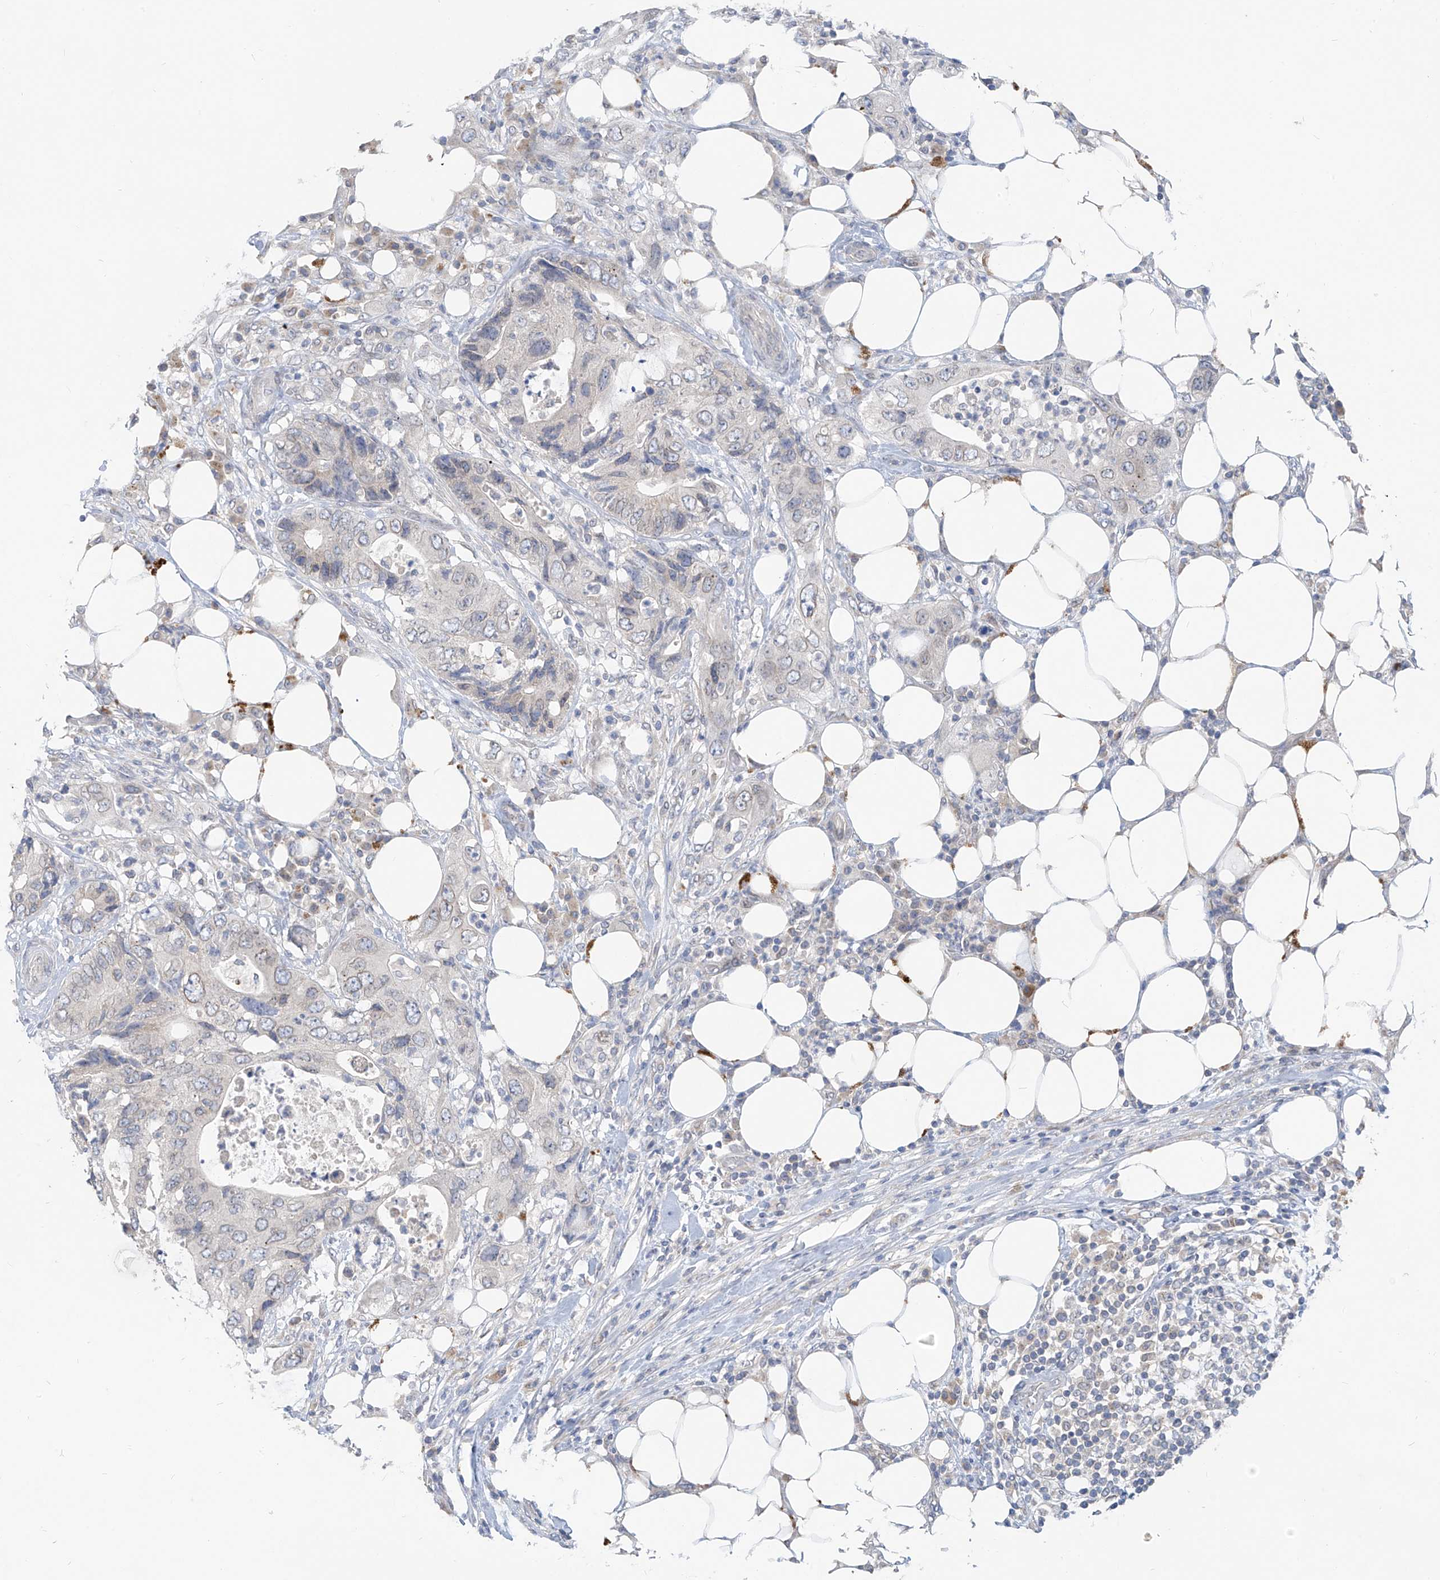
{"staining": {"intensity": "negative", "quantity": "none", "location": "none"}, "tissue": "colorectal cancer", "cell_type": "Tumor cells", "image_type": "cancer", "snomed": [{"axis": "morphology", "description": "Adenocarcinoma, NOS"}, {"axis": "topography", "description": "Colon"}], "caption": "Tumor cells show no significant protein staining in colorectal cancer.", "gene": "KRTAP25-1", "patient": {"sex": "male", "age": 71}}